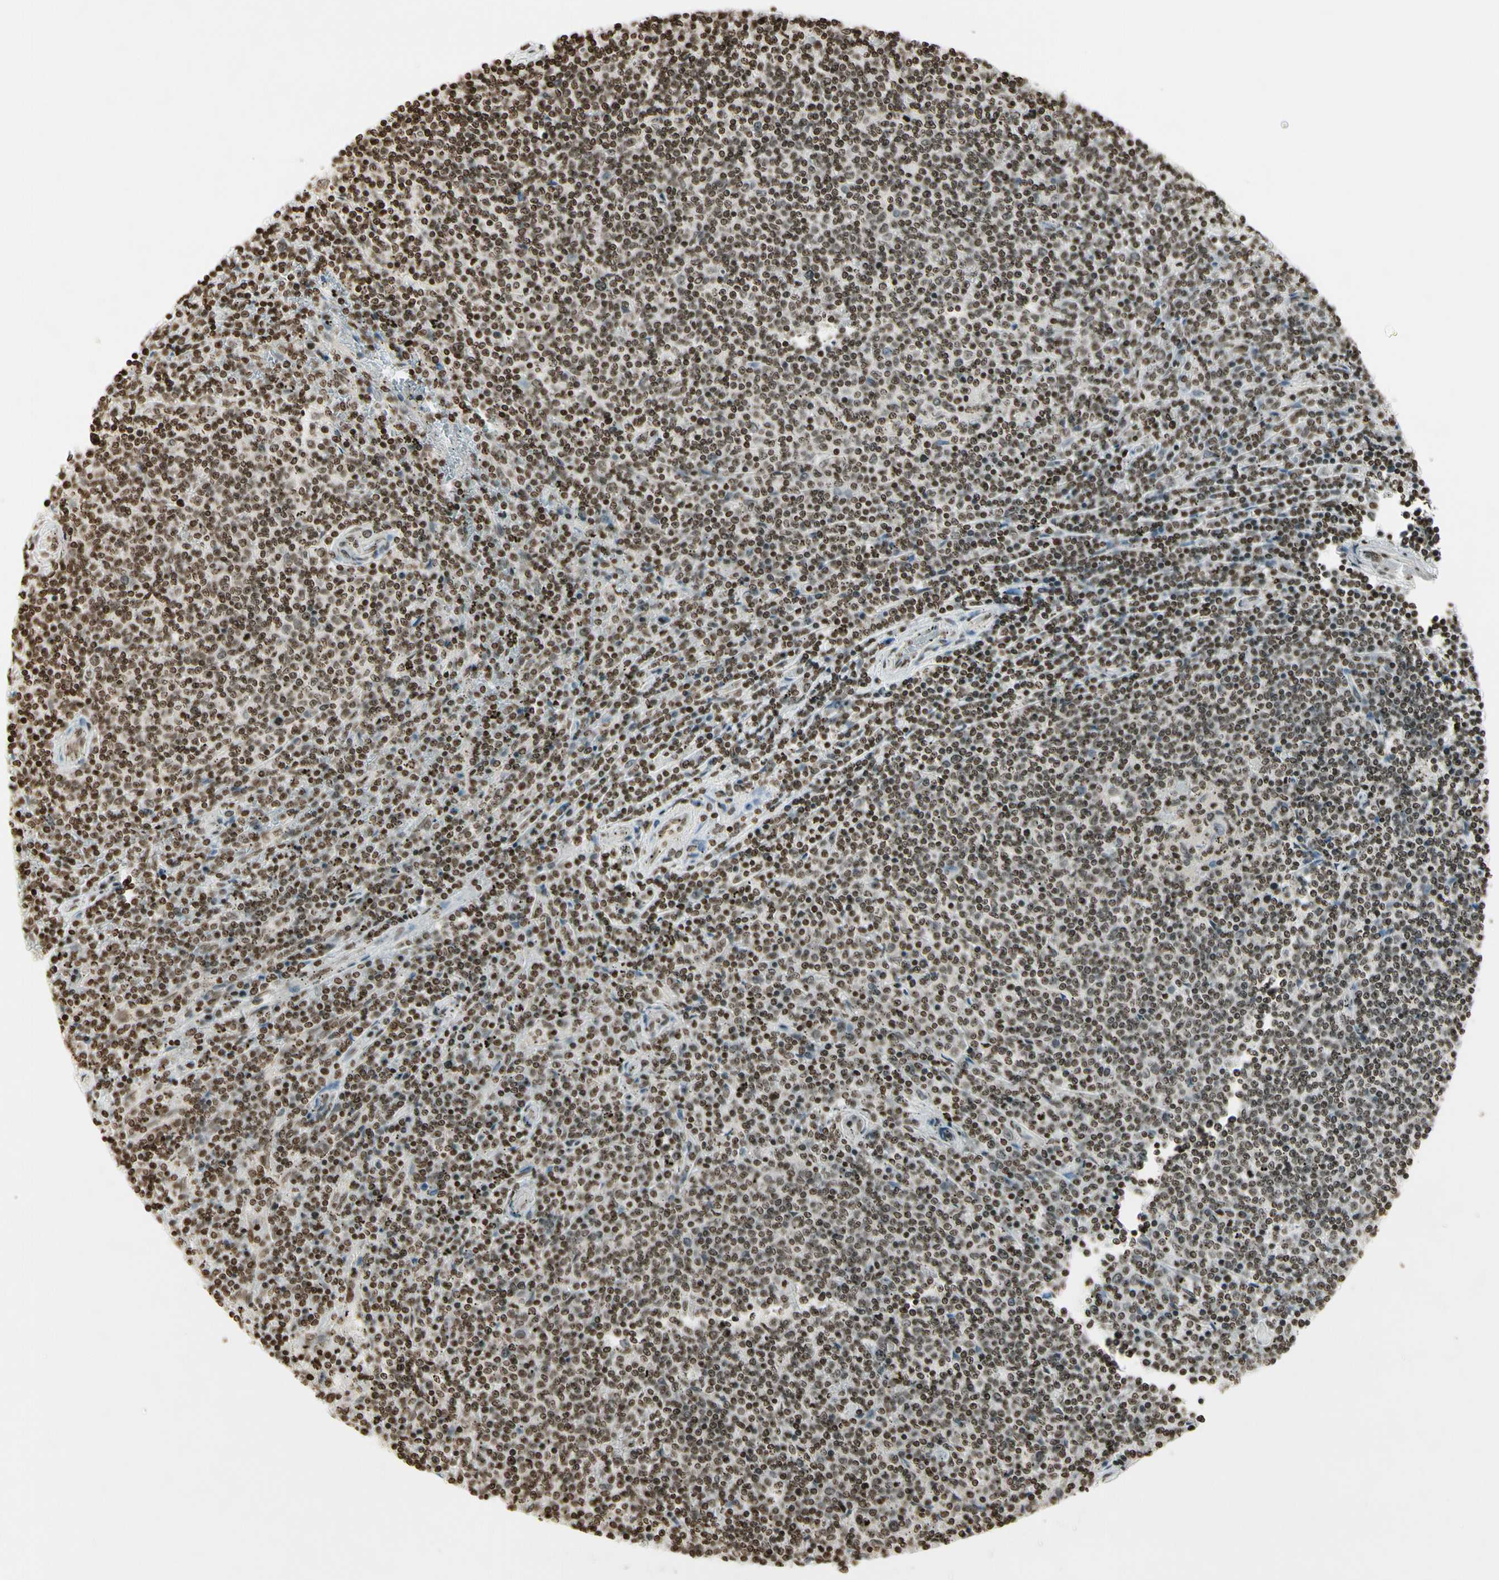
{"staining": {"intensity": "moderate", "quantity": ">75%", "location": "nuclear"}, "tissue": "lymphoma", "cell_type": "Tumor cells", "image_type": "cancer", "snomed": [{"axis": "morphology", "description": "Malignant lymphoma, non-Hodgkin's type, Low grade"}, {"axis": "topography", "description": "Spleen"}], "caption": "Protein expression analysis of human malignant lymphoma, non-Hodgkin's type (low-grade) reveals moderate nuclear staining in about >75% of tumor cells.", "gene": "RORA", "patient": {"sex": "female", "age": 50}}